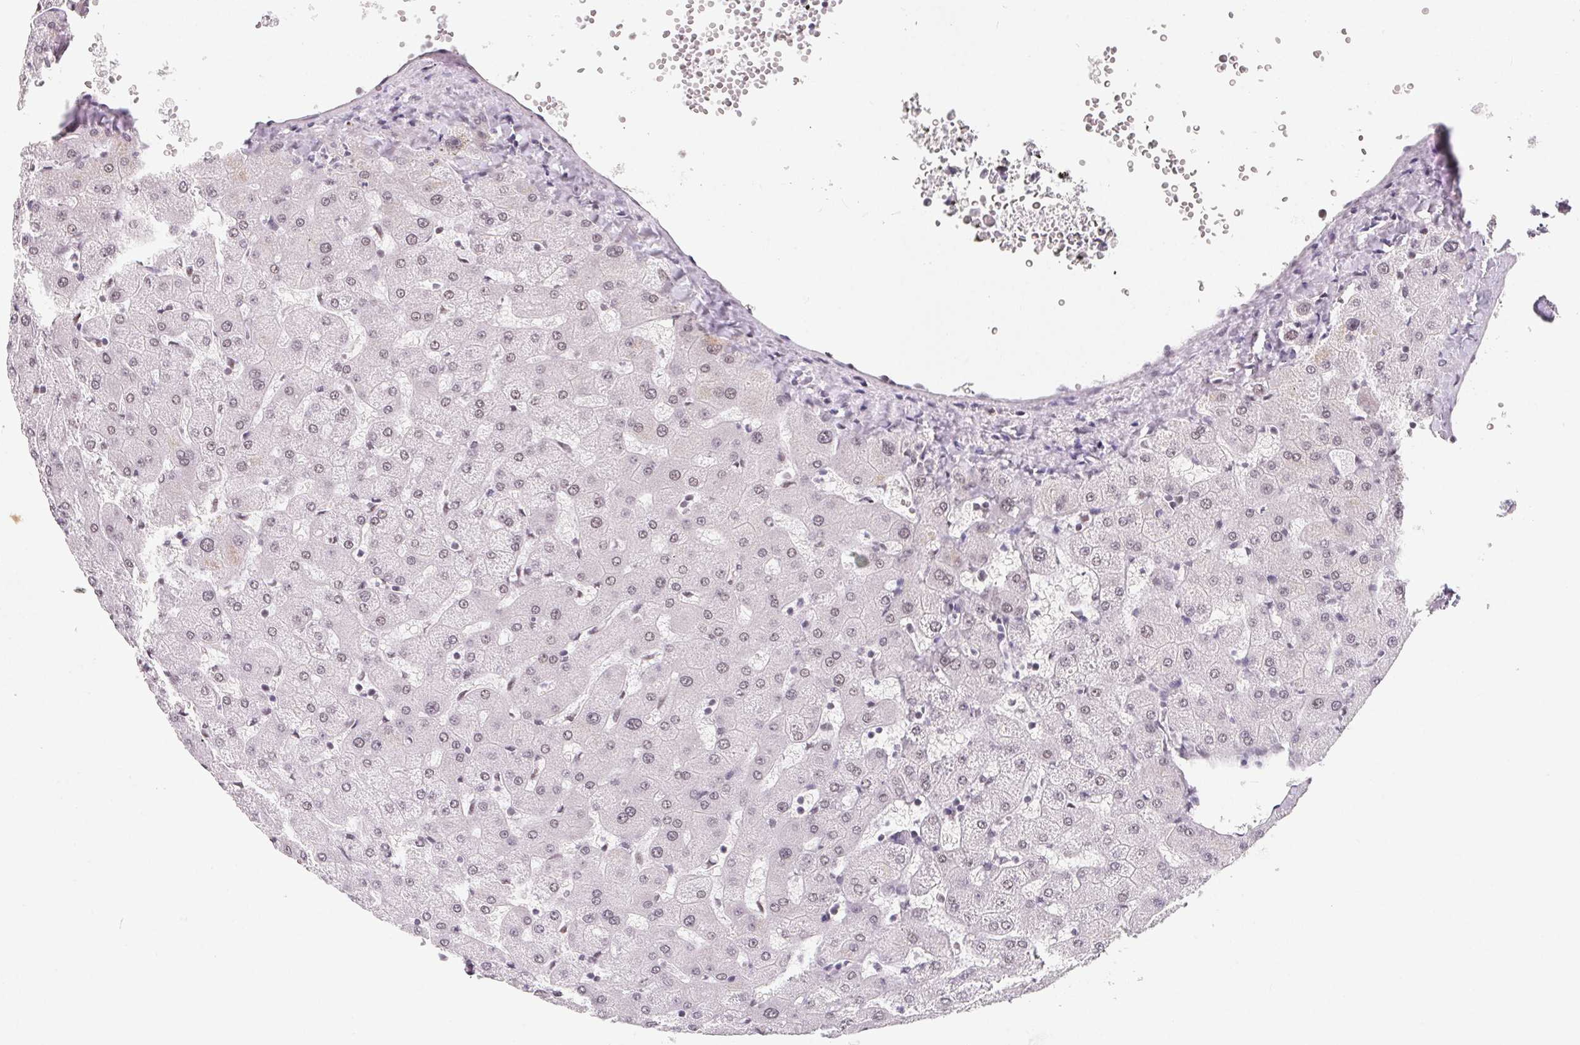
{"staining": {"intensity": "weak", "quantity": "<25%", "location": "nuclear"}, "tissue": "liver", "cell_type": "Cholangiocytes", "image_type": "normal", "snomed": [{"axis": "morphology", "description": "Normal tissue, NOS"}, {"axis": "topography", "description": "Liver"}], "caption": "A photomicrograph of human liver is negative for staining in cholangiocytes. (DAB immunohistochemistry (IHC) visualized using brightfield microscopy, high magnification).", "gene": "TCERG1", "patient": {"sex": "female", "age": 63}}